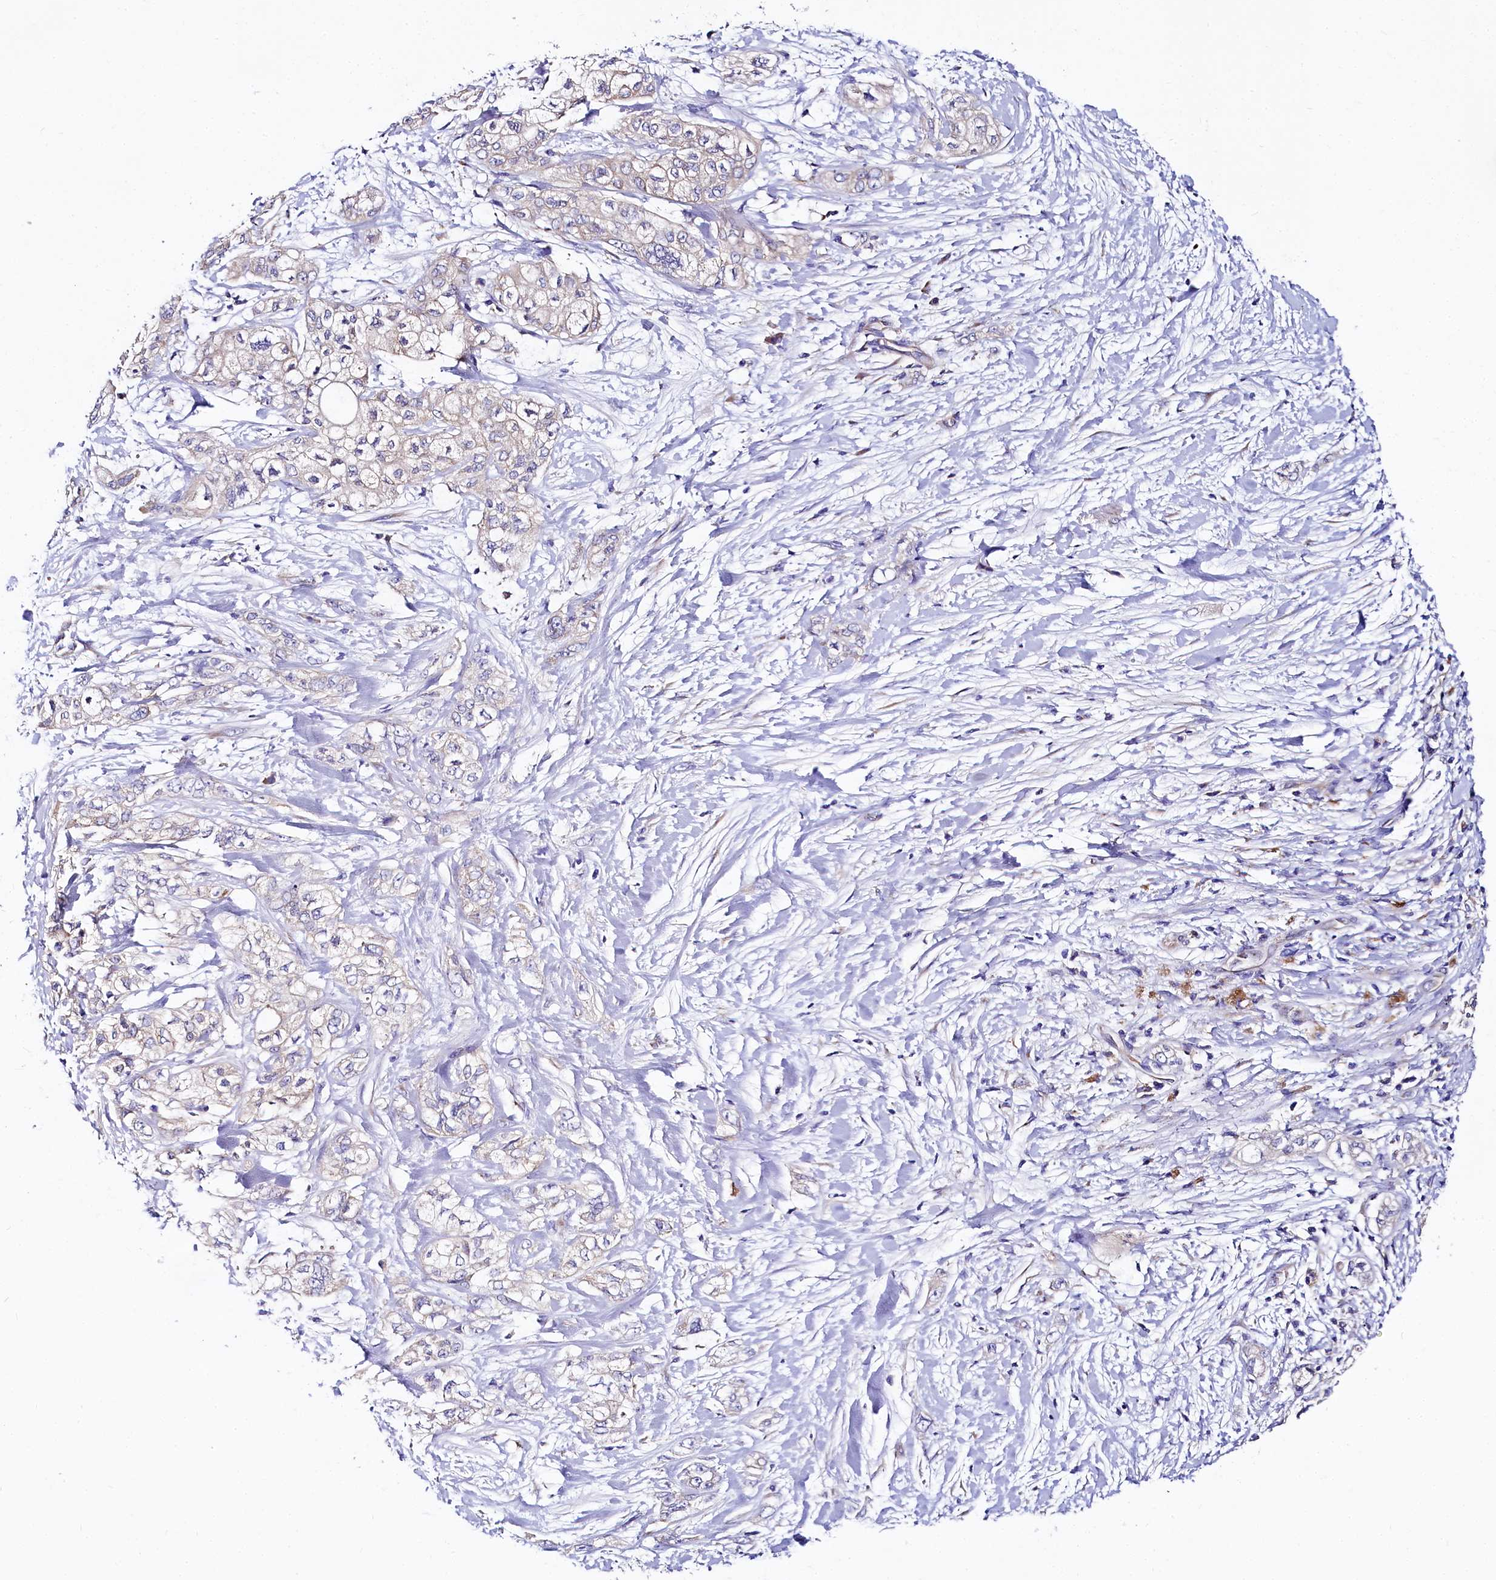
{"staining": {"intensity": "negative", "quantity": "none", "location": "none"}, "tissue": "pancreatic cancer", "cell_type": "Tumor cells", "image_type": "cancer", "snomed": [{"axis": "morphology", "description": "Adenocarcinoma, NOS"}, {"axis": "topography", "description": "Pancreas"}], "caption": "Immunohistochemistry micrograph of human pancreatic cancer stained for a protein (brown), which reveals no expression in tumor cells.", "gene": "QARS1", "patient": {"sex": "male", "age": 70}}